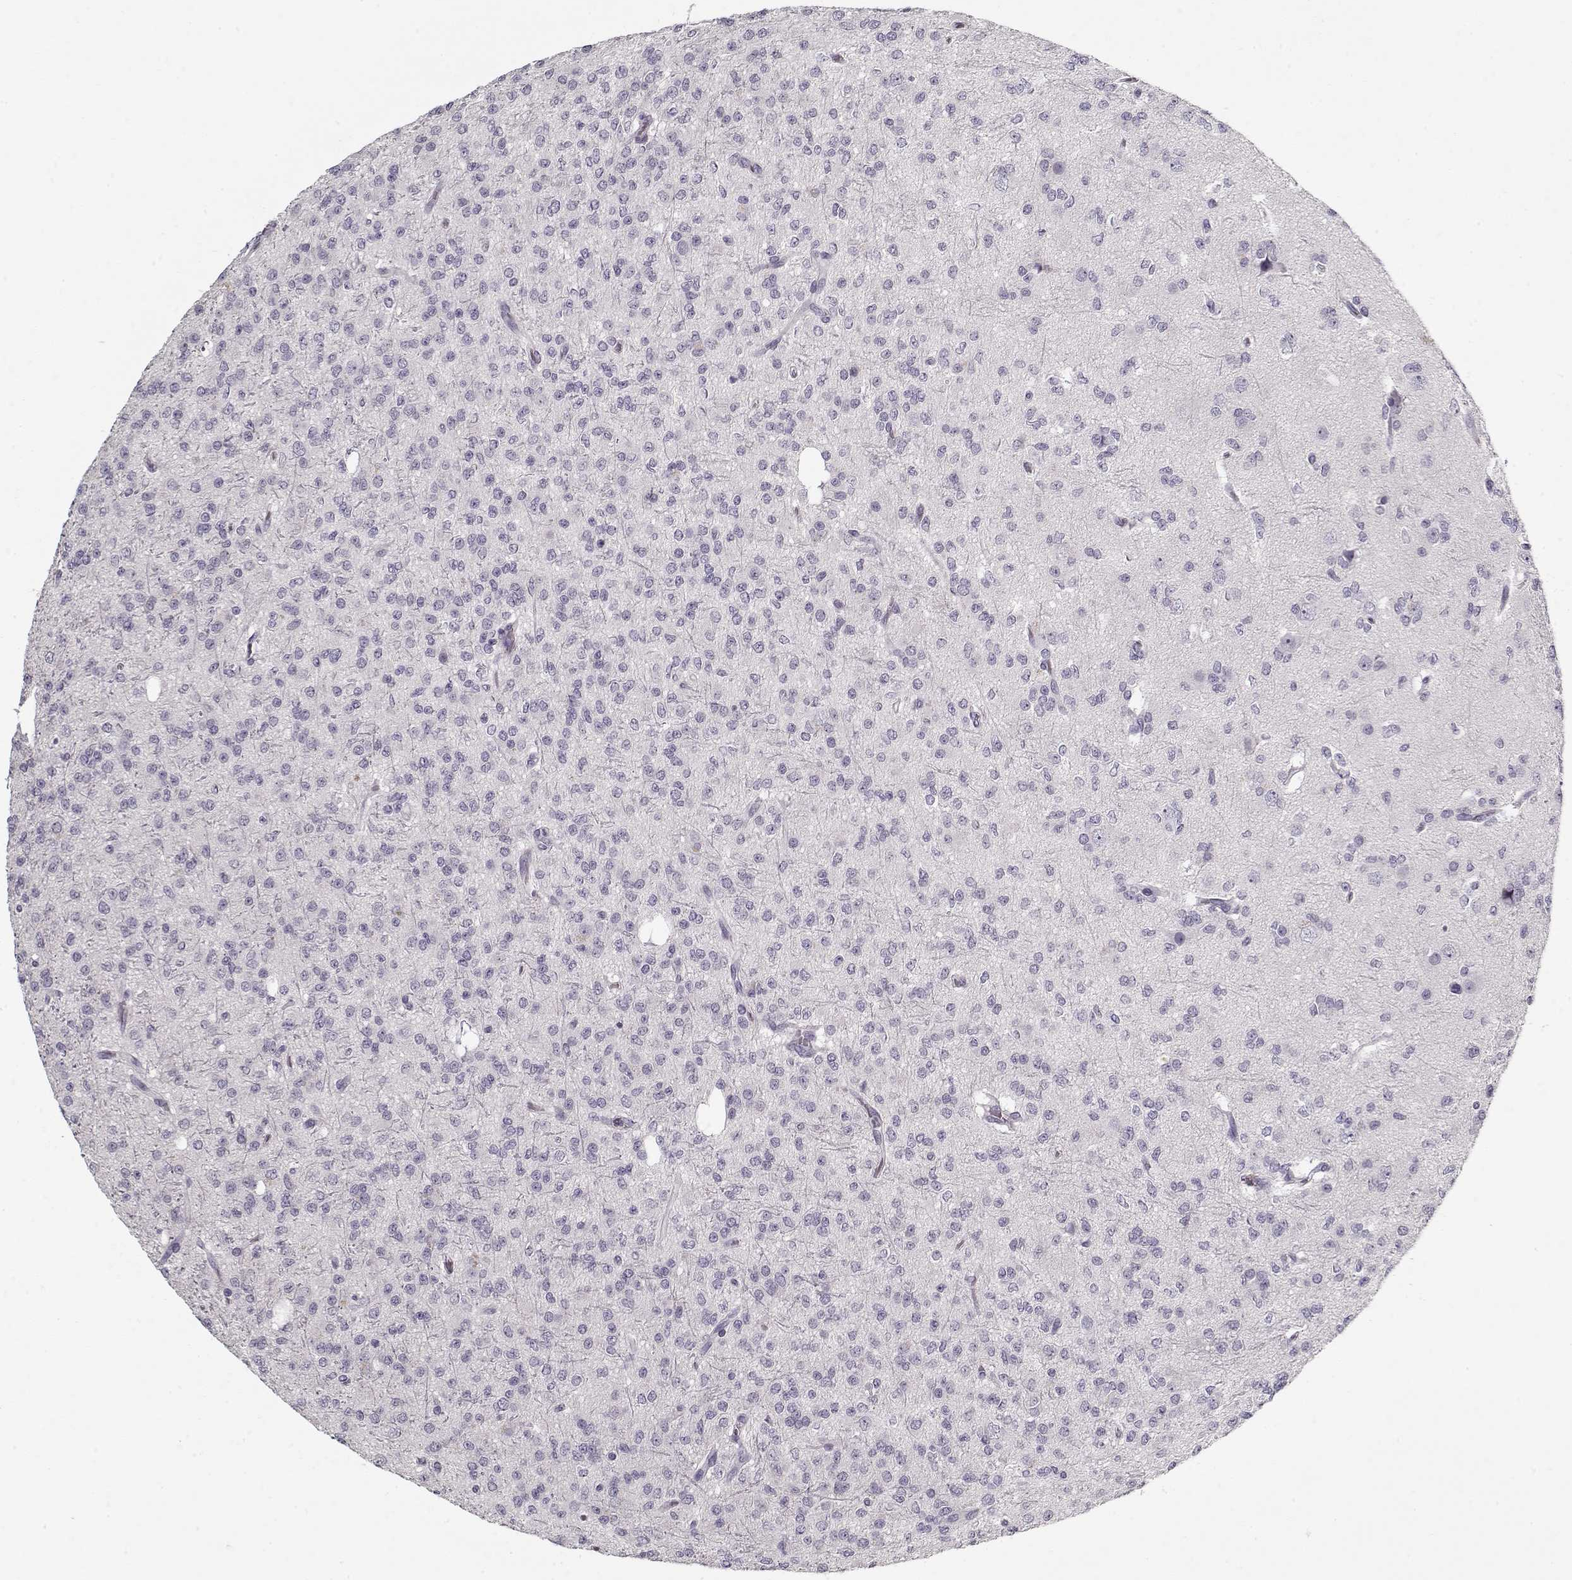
{"staining": {"intensity": "negative", "quantity": "none", "location": "none"}, "tissue": "glioma", "cell_type": "Tumor cells", "image_type": "cancer", "snomed": [{"axis": "morphology", "description": "Glioma, malignant, Low grade"}, {"axis": "topography", "description": "Brain"}], "caption": "Tumor cells show no significant expression in glioma. (DAB IHC visualized using brightfield microscopy, high magnification).", "gene": "LUM", "patient": {"sex": "male", "age": 27}}